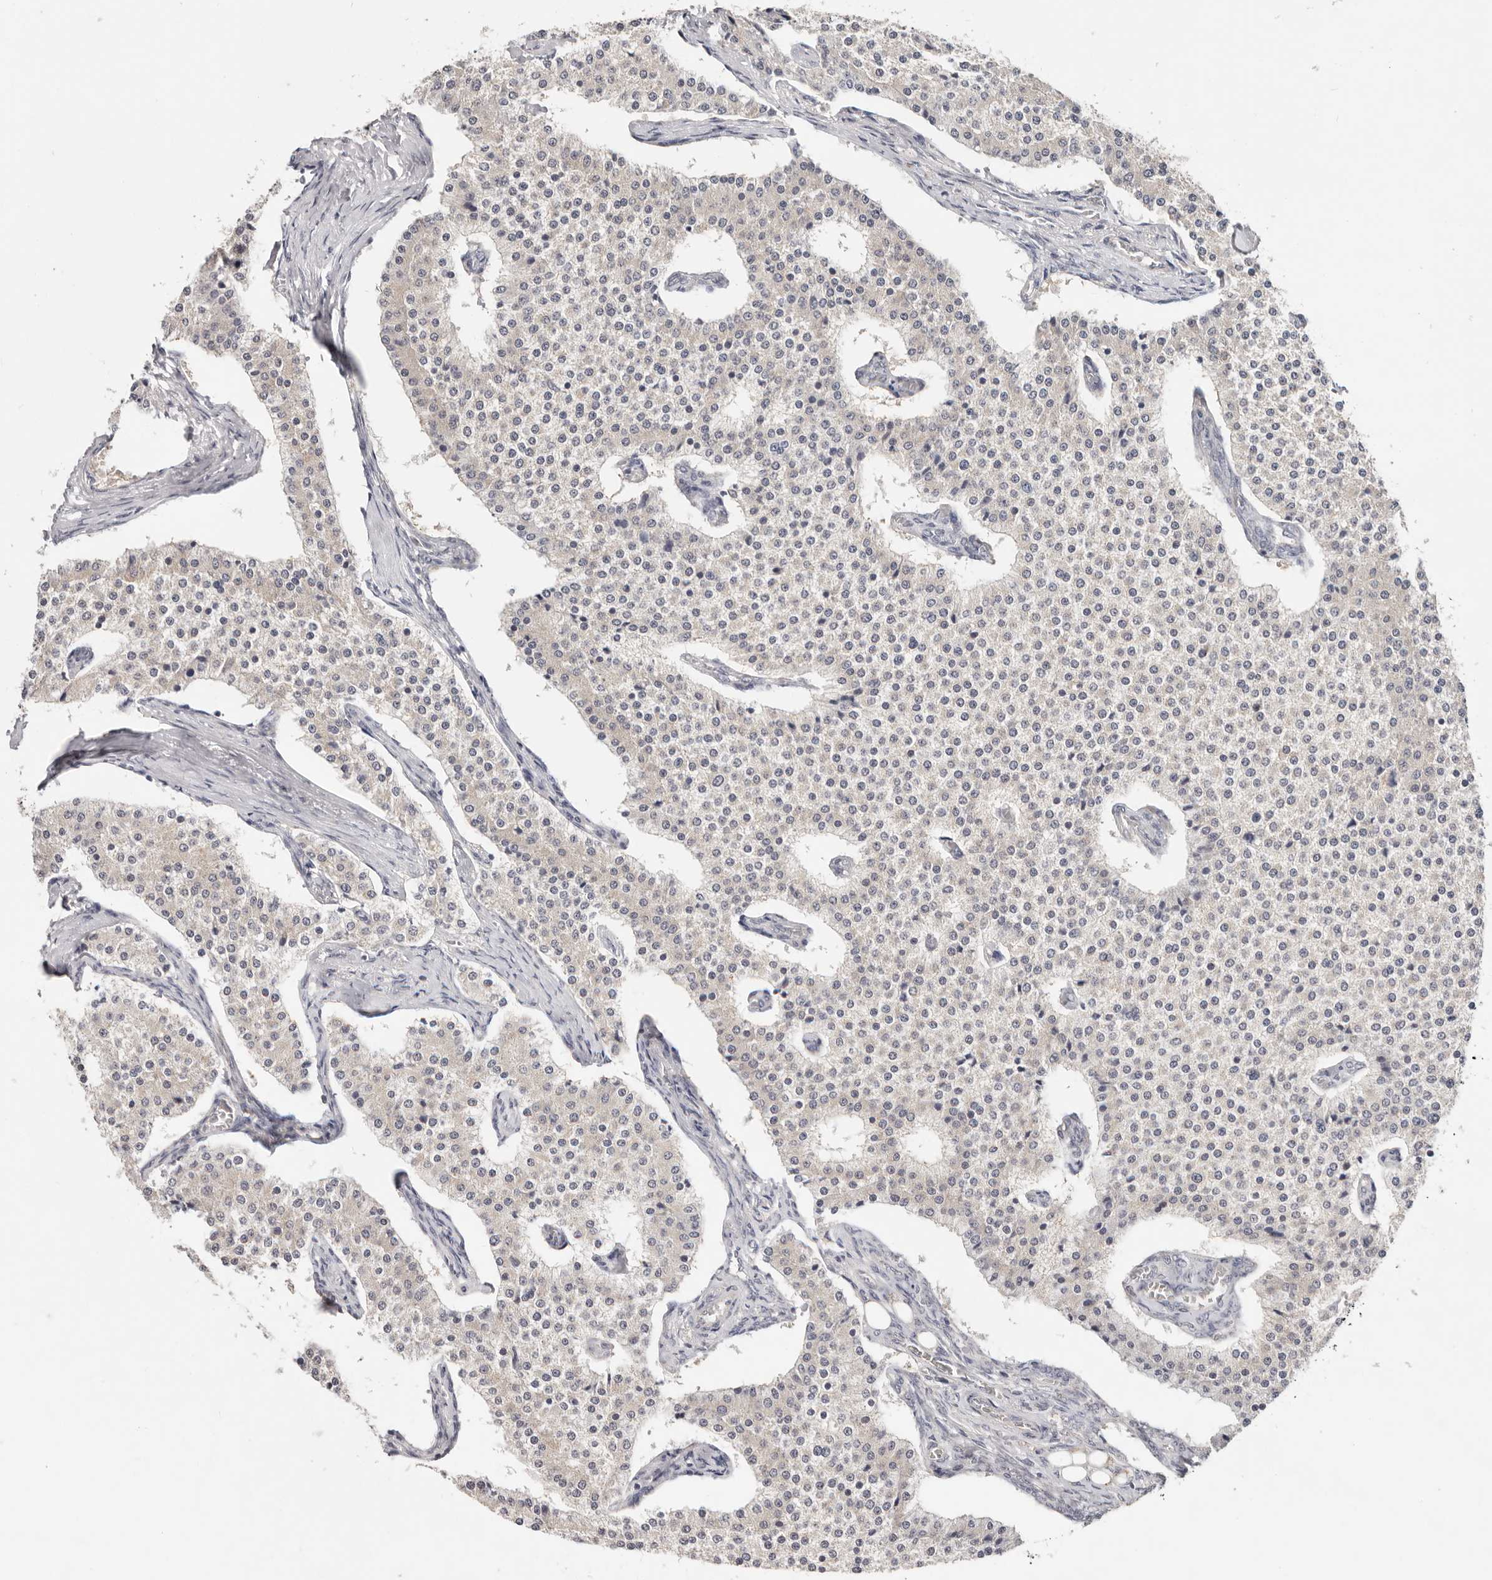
{"staining": {"intensity": "negative", "quantity": "none", "location": "none"}, "tissue": "carcinoid", "cell_type": "Tumor cells", "image_type": "cancer", "snomed": [{"axis": "morphology", "description": "Carcinoid, malignant, NOS"}, {"axis": "topography", "description": "Colon"}], "caption": "An IHC micrograph of carcinoid is shown. There is no staining in tumor cells of carcinoid. (DAB (3,3'-diaminobenzidine) IHC, high magnification).", "gene": "WDR77", "patient": {"sex": "female", "age": 52}}